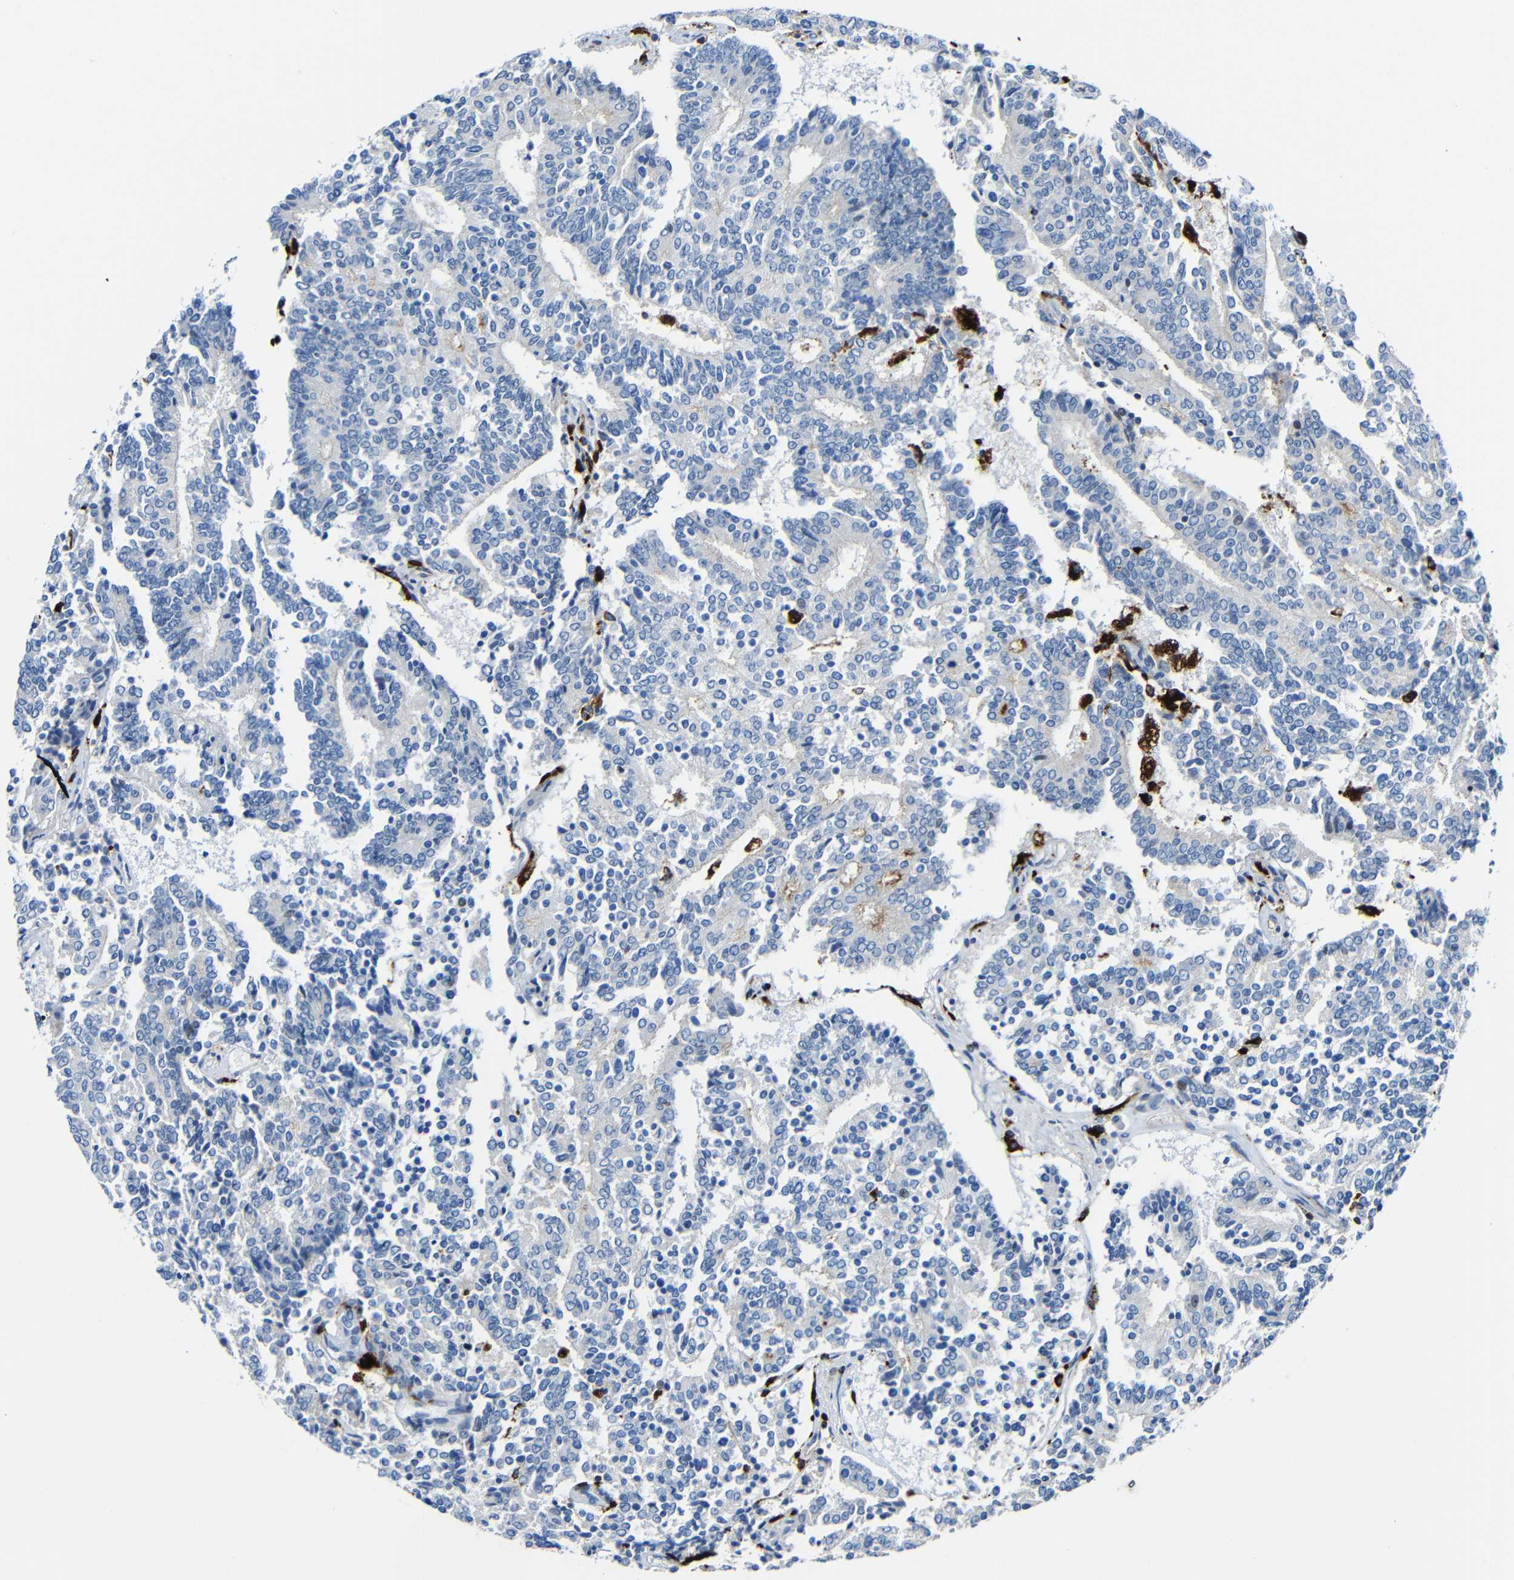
{"staining": {"intensity": "moderate", "quantity": "<25%", "location": "cytoplasmic/membranous"}, "tissue": "prostate cancer", "cell_type": "Tumor cells", "image_type": "cancer", "snomed": [{"axis": "morphology", "description": "Normal tissue, NOS"}, {"axis": "morphology", "description": "Adenocarcinoma, High grade"}, {"axis": "topography", "description": "Prostate"}, {"axis": "topography", "description": "Seminal veicle"}], "caption": "Immunohistochemical staining of prostate cancer reveals low levels of moderate cytoplasmic/membranous expression in about <25% of tumor cells.", "gene": "HLA-DMA", "patient": {"sex": "male", "age": 55}}